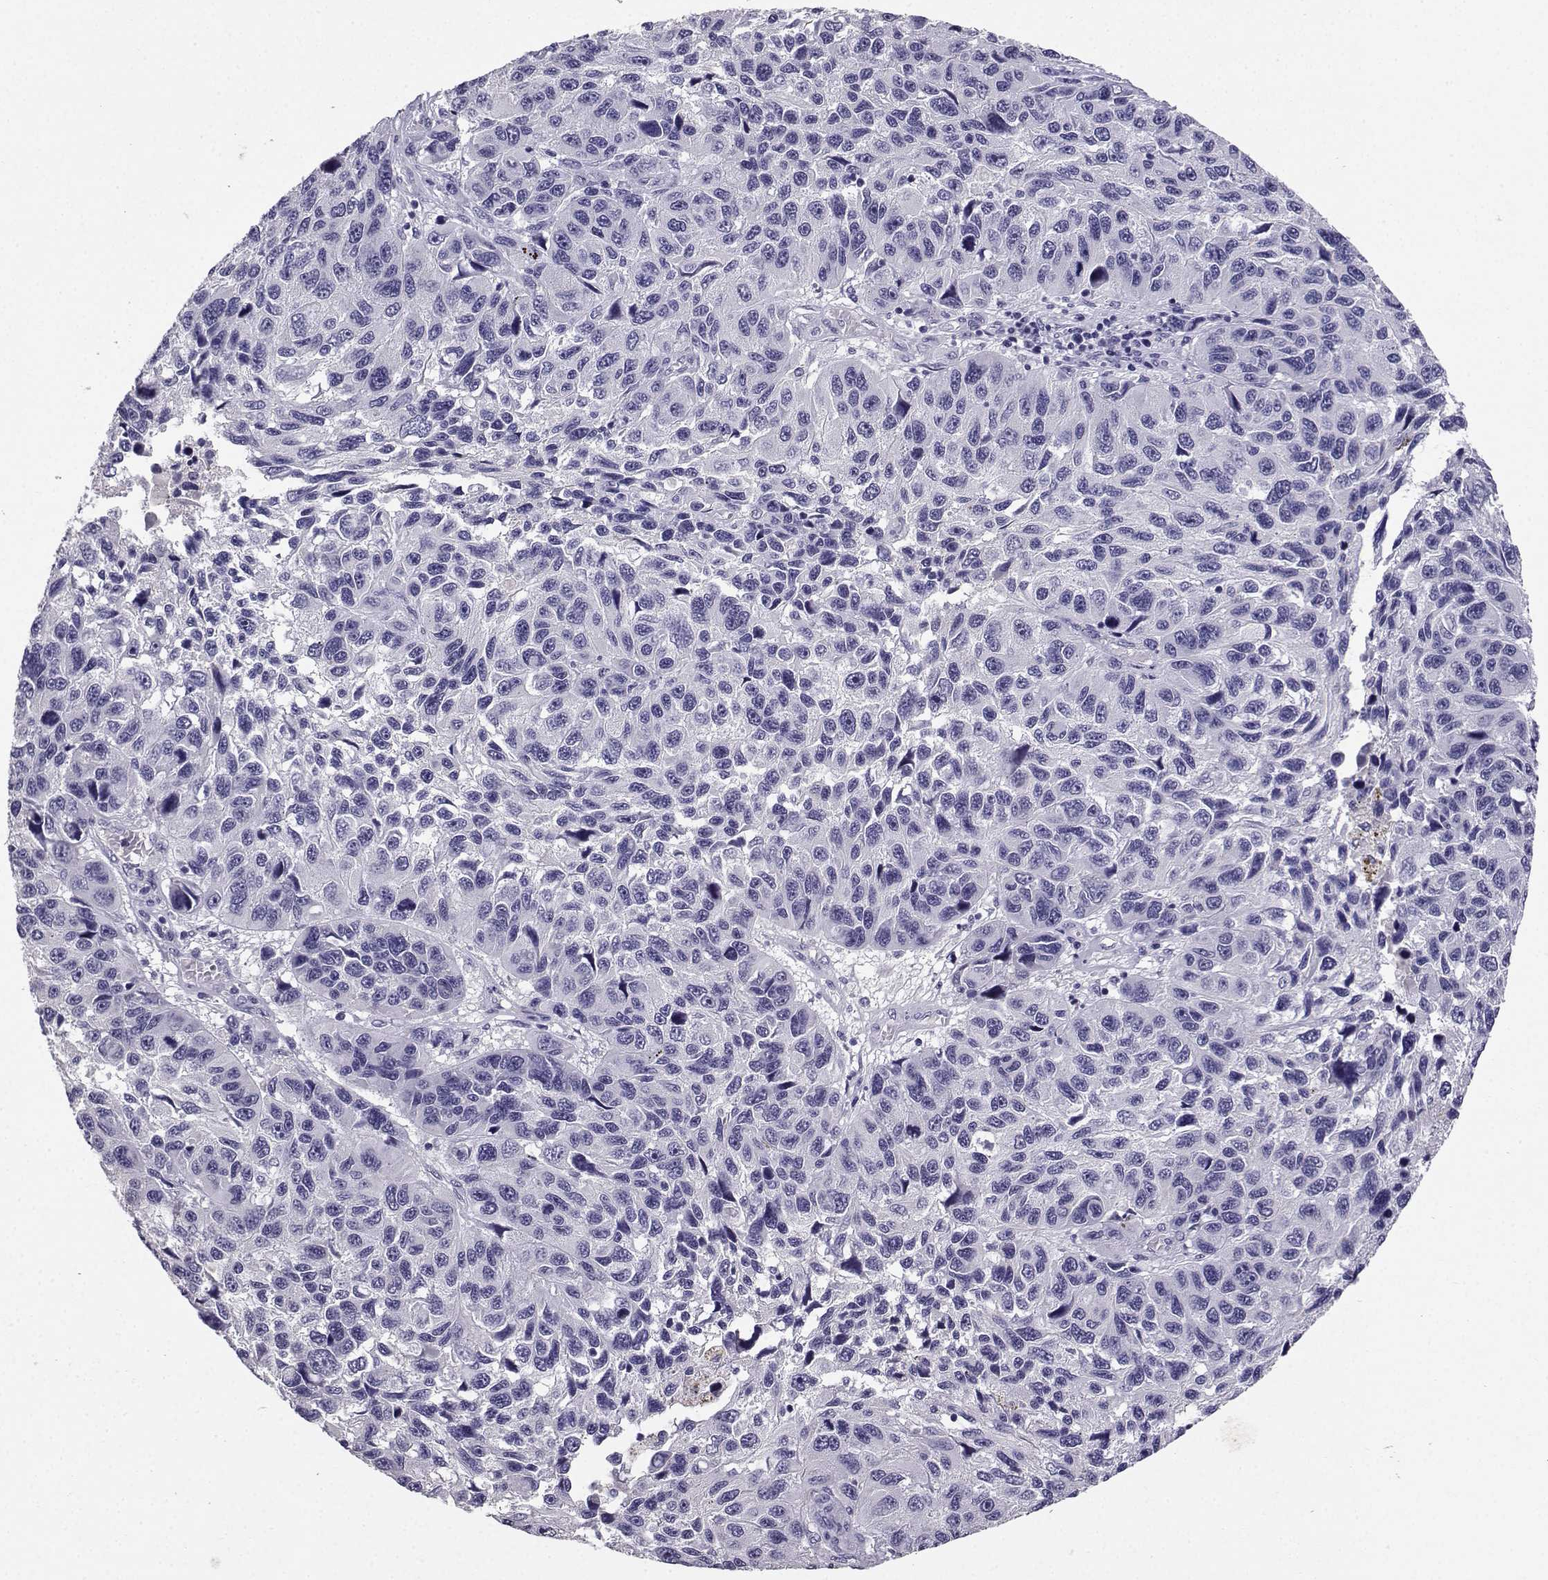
{"staining": {"intensity": "negative", "quantity": "none", "location": "none"}, "tissue": "melanoma", "cell_type": "Tumor cells", "image_type": "cancer", "snomed": [{"axis": "morphology", "description": "Malignant melanoma, NOS"}, {"axis": "topography", "description": "Skin"}], "caption": "IHC histopathology image of melanoma stained for a protein (brown), which shows no expression in tumor cells.", "gene": "SPAG11B", "patient": {"sex": "male", "age": 53}}